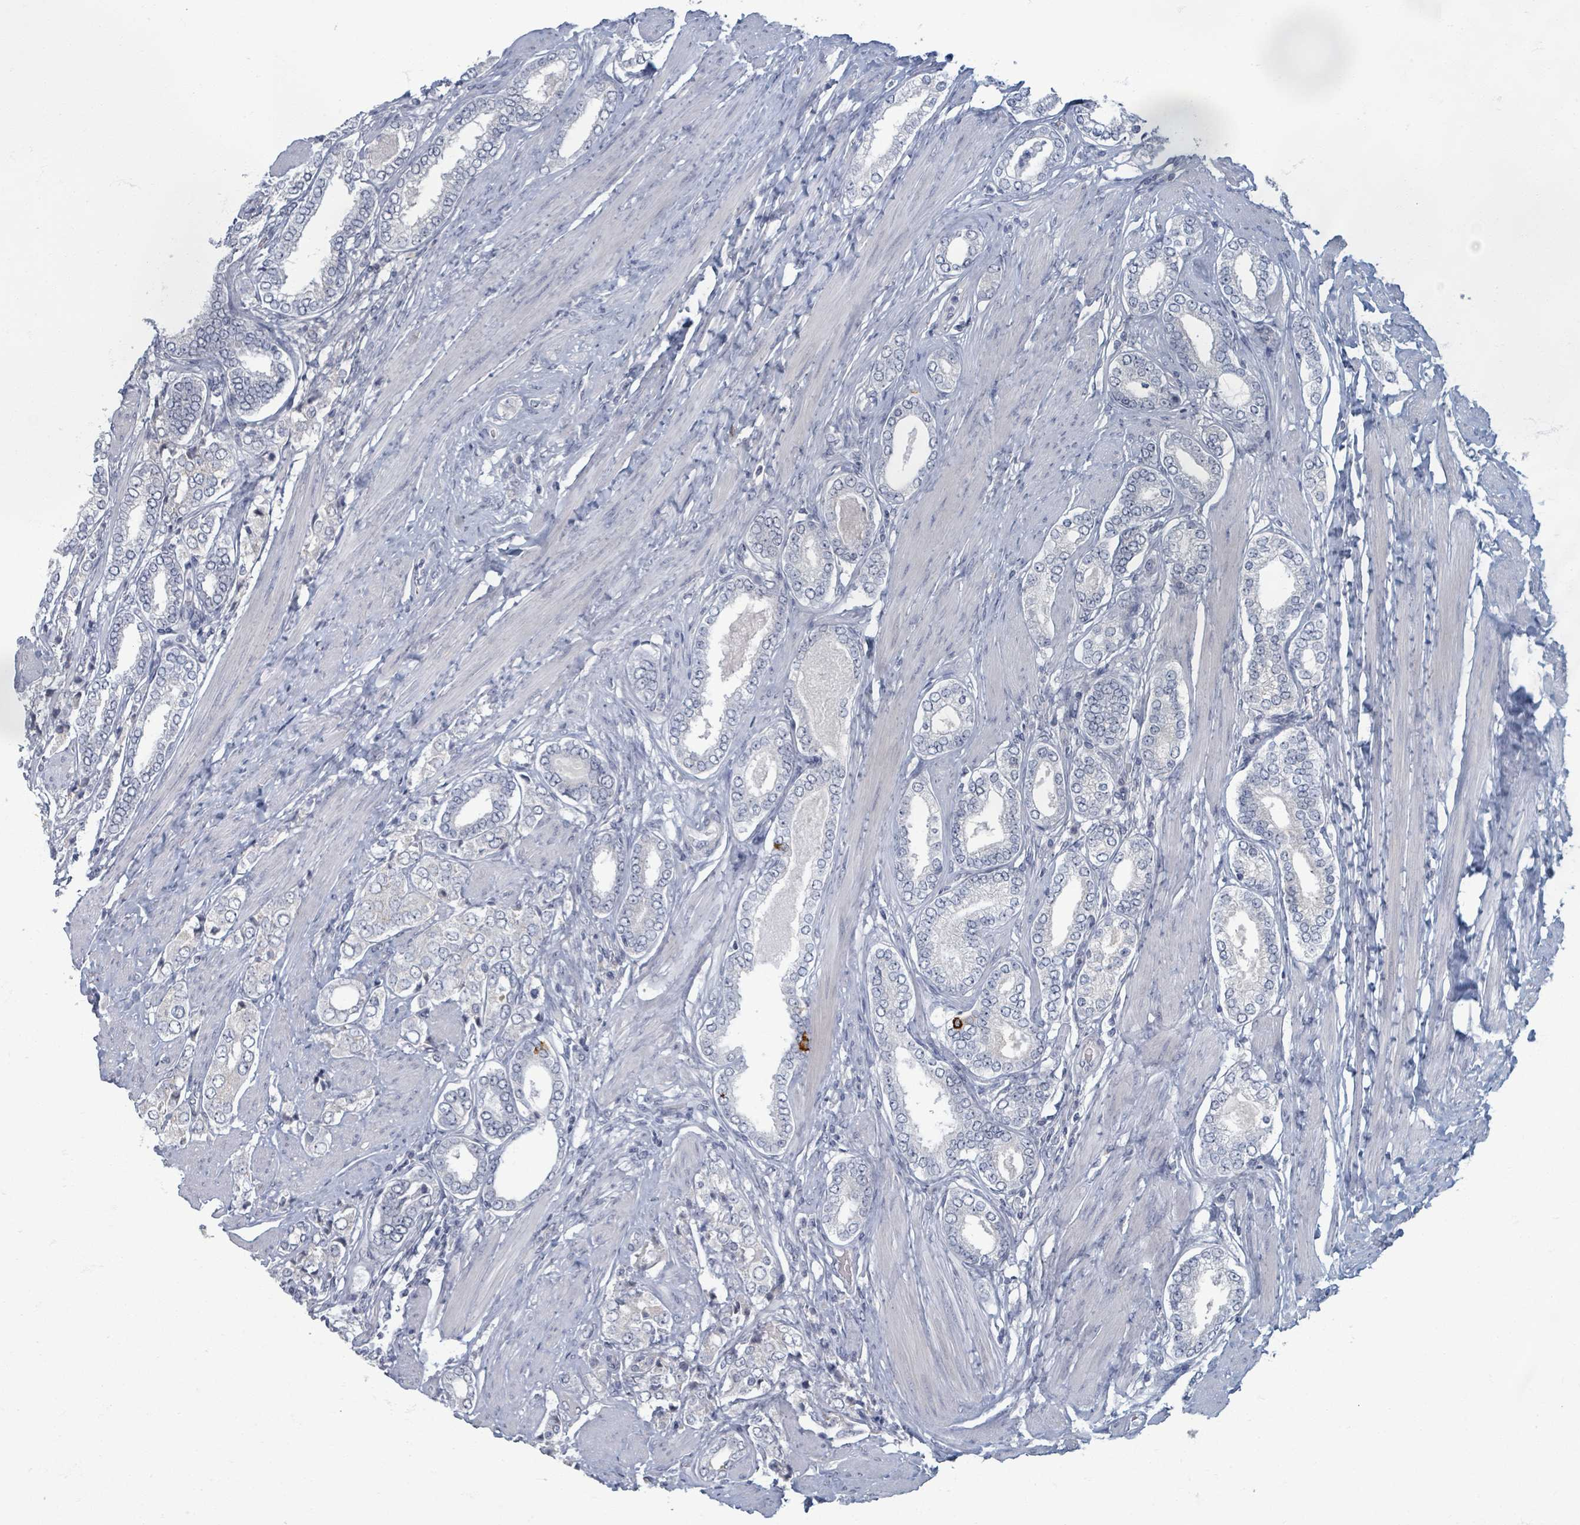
{"staining": {"intensity": "negative", "quantity": "none", "location": "none"}, "tissue": "prostate cancer", "cell_type": "Tumor cells", "image_type": "cancer", "snomed": [{"axis": "morphology", "description": "Adenocarcinoma, High grade"}, {"axis": "topography", "description": "Prostate"}], "caption": "The micrograph demonstrates no staining of tumor cells in prostate cancer.", "gene": "WNT11", "patient": {"sex": "male", "age": 71}}